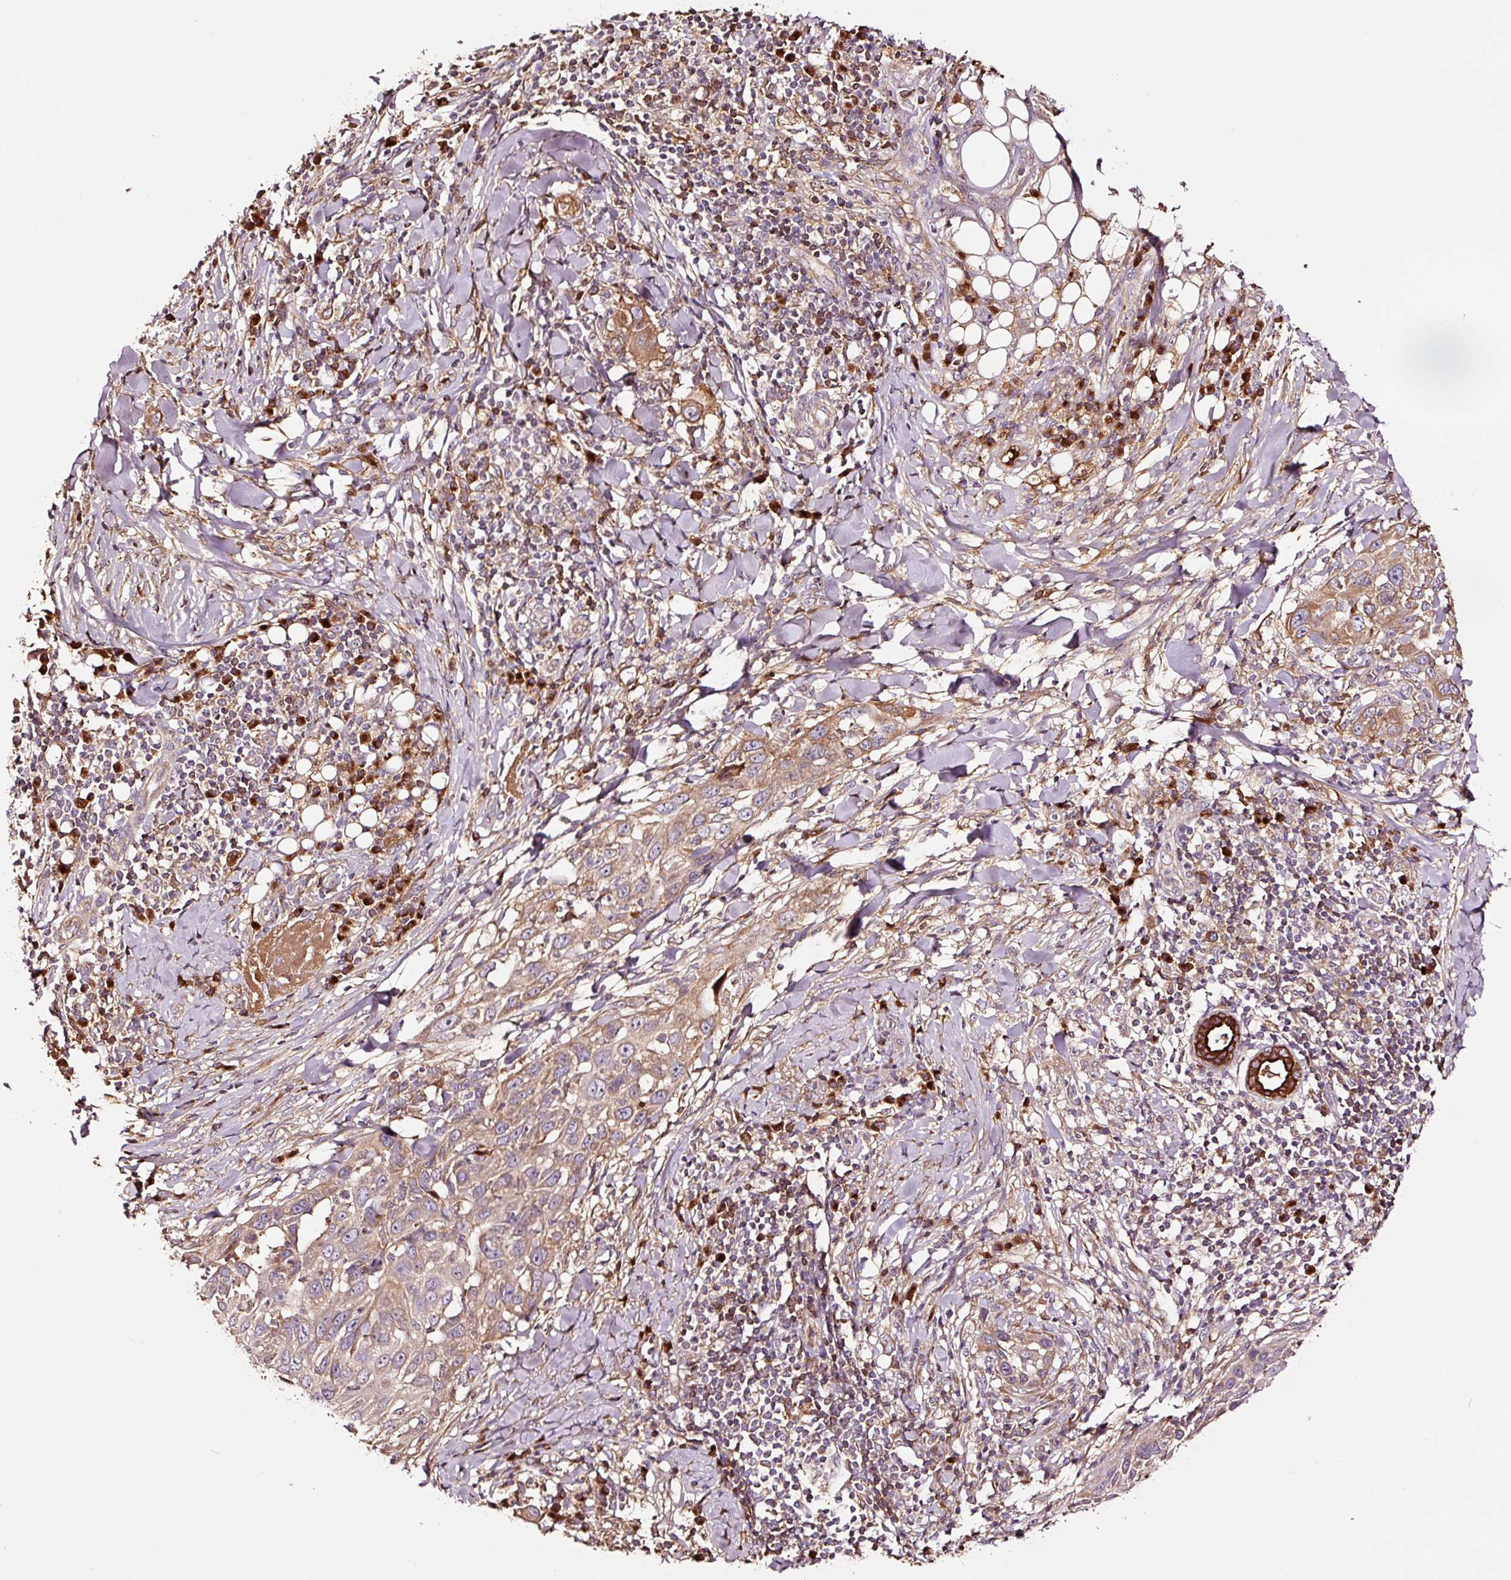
{"staining": {"intensity": "moderate", "quantity": ">75%", "location": "cytoplasmic/membranous"}, "tissue": "skin cancer", "cell_type": "Tumor cells", "image_type": "cancer", "snomed": [{"axis": "morphology", "description": "Squamous cell carcinoma, NOS"}, {"axis": "topography", "description": "Skin"}], "caption": "A brown stain shows moderate cytoplasmic/membranous positivity of a protein in human squamous cell carcinoma (skin) tumor cells.", "gene": "PGLYRP2", "patient": {"sex": "female", "age": 44}}